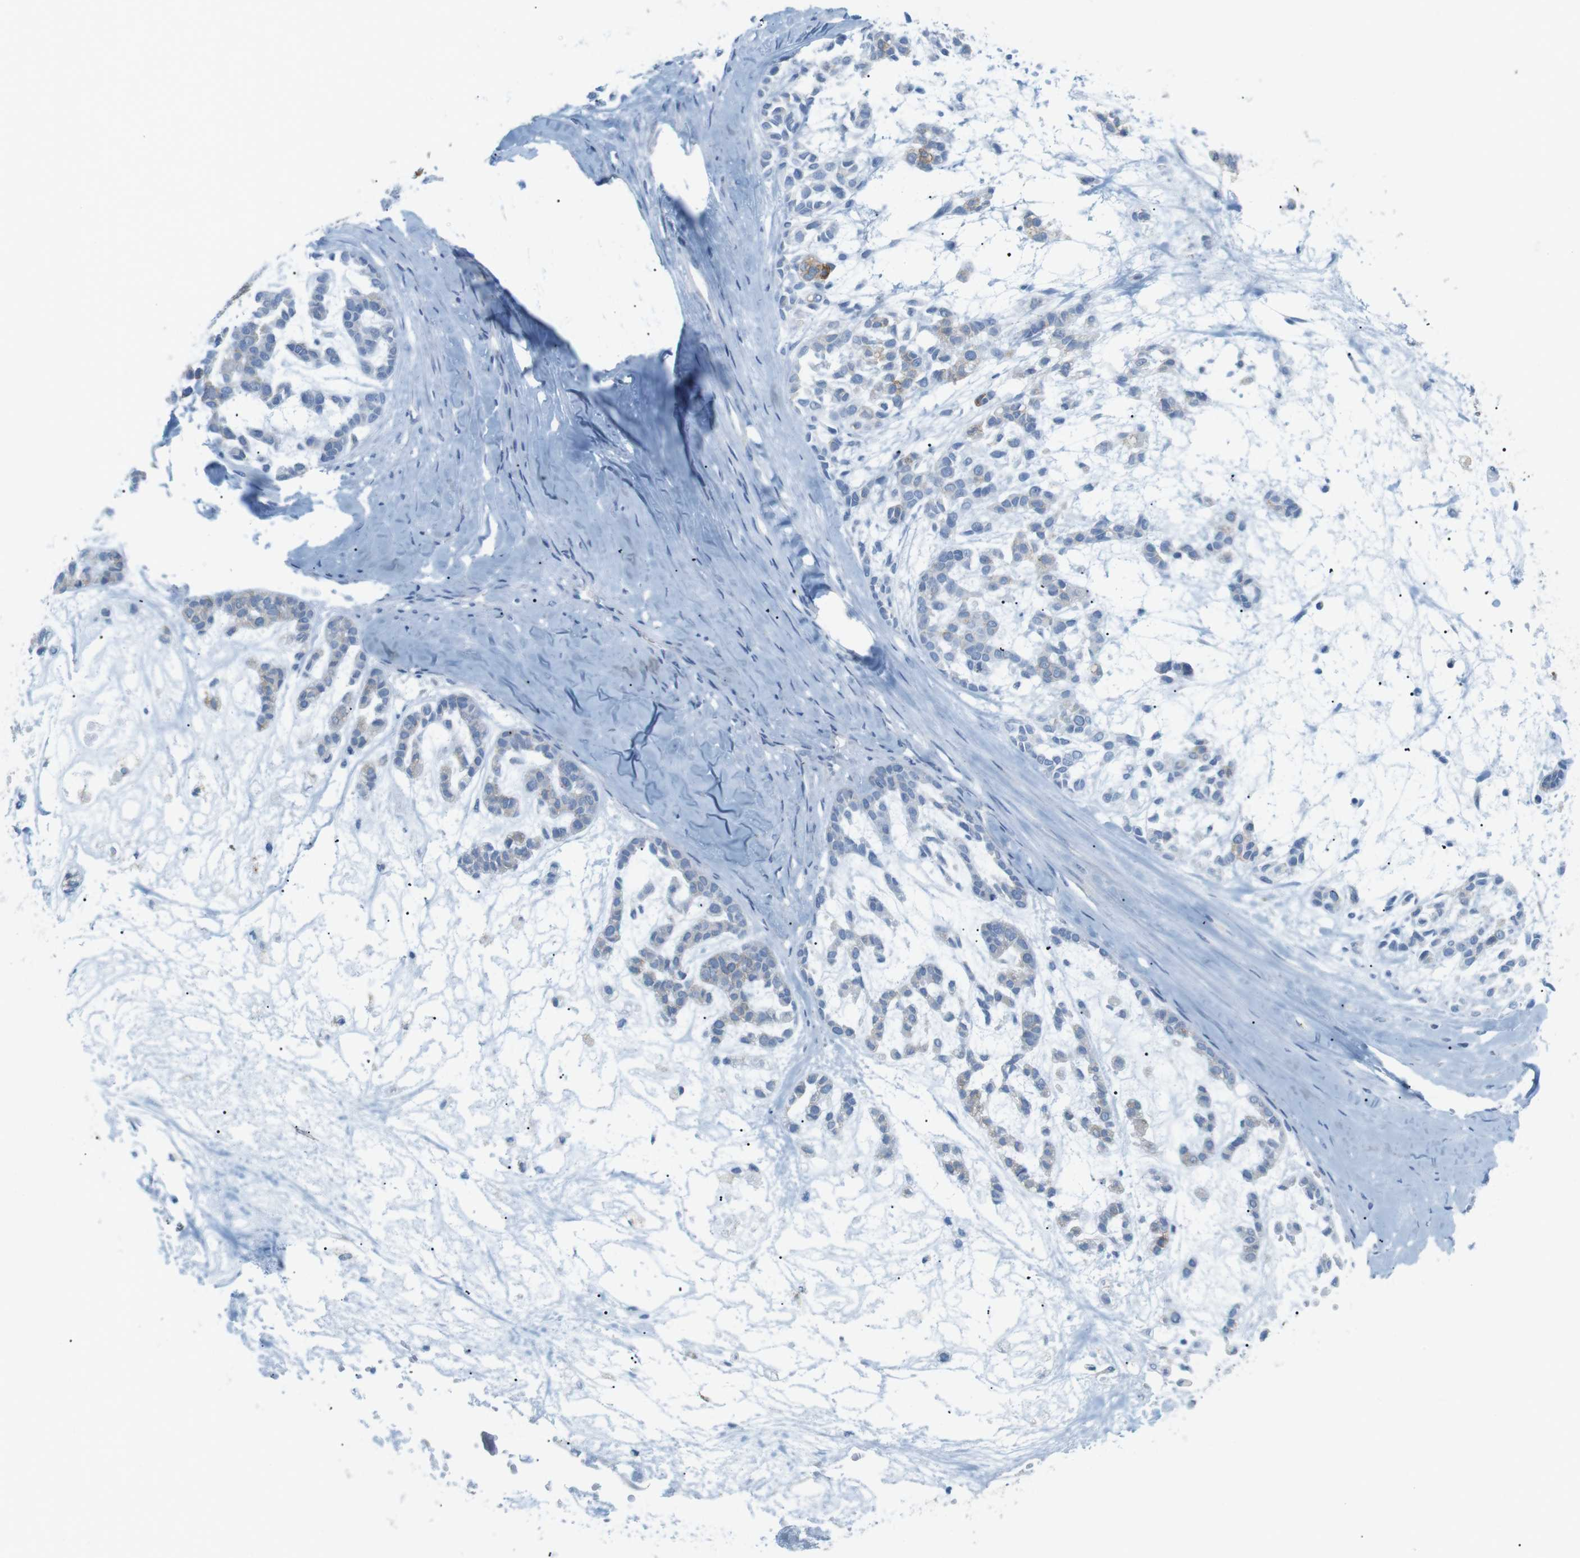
{"staining": {"intensity": "negative", "quantity": "none", "location": "none"}, "tissue": "head and neck cancer", "cell_type": "Tumor cells", "image_type": "cancer", "snomed": [{"axis": "morphology", "description": "Adenocarcinoma, NOS"}, {"axis": "morphology", "description": "Adenoma, NOS"}, {"axis": "topography", "description": "Head-Neck"}], "caption": "Tumor cells show no significant protein expression in adenoma (head and neck). (Brightfield microscopy of DAB immunohistochemistry (IHC) at high magnification).", "gene": "VAMP1", "patient": {"sex": "female", "age": 55}}